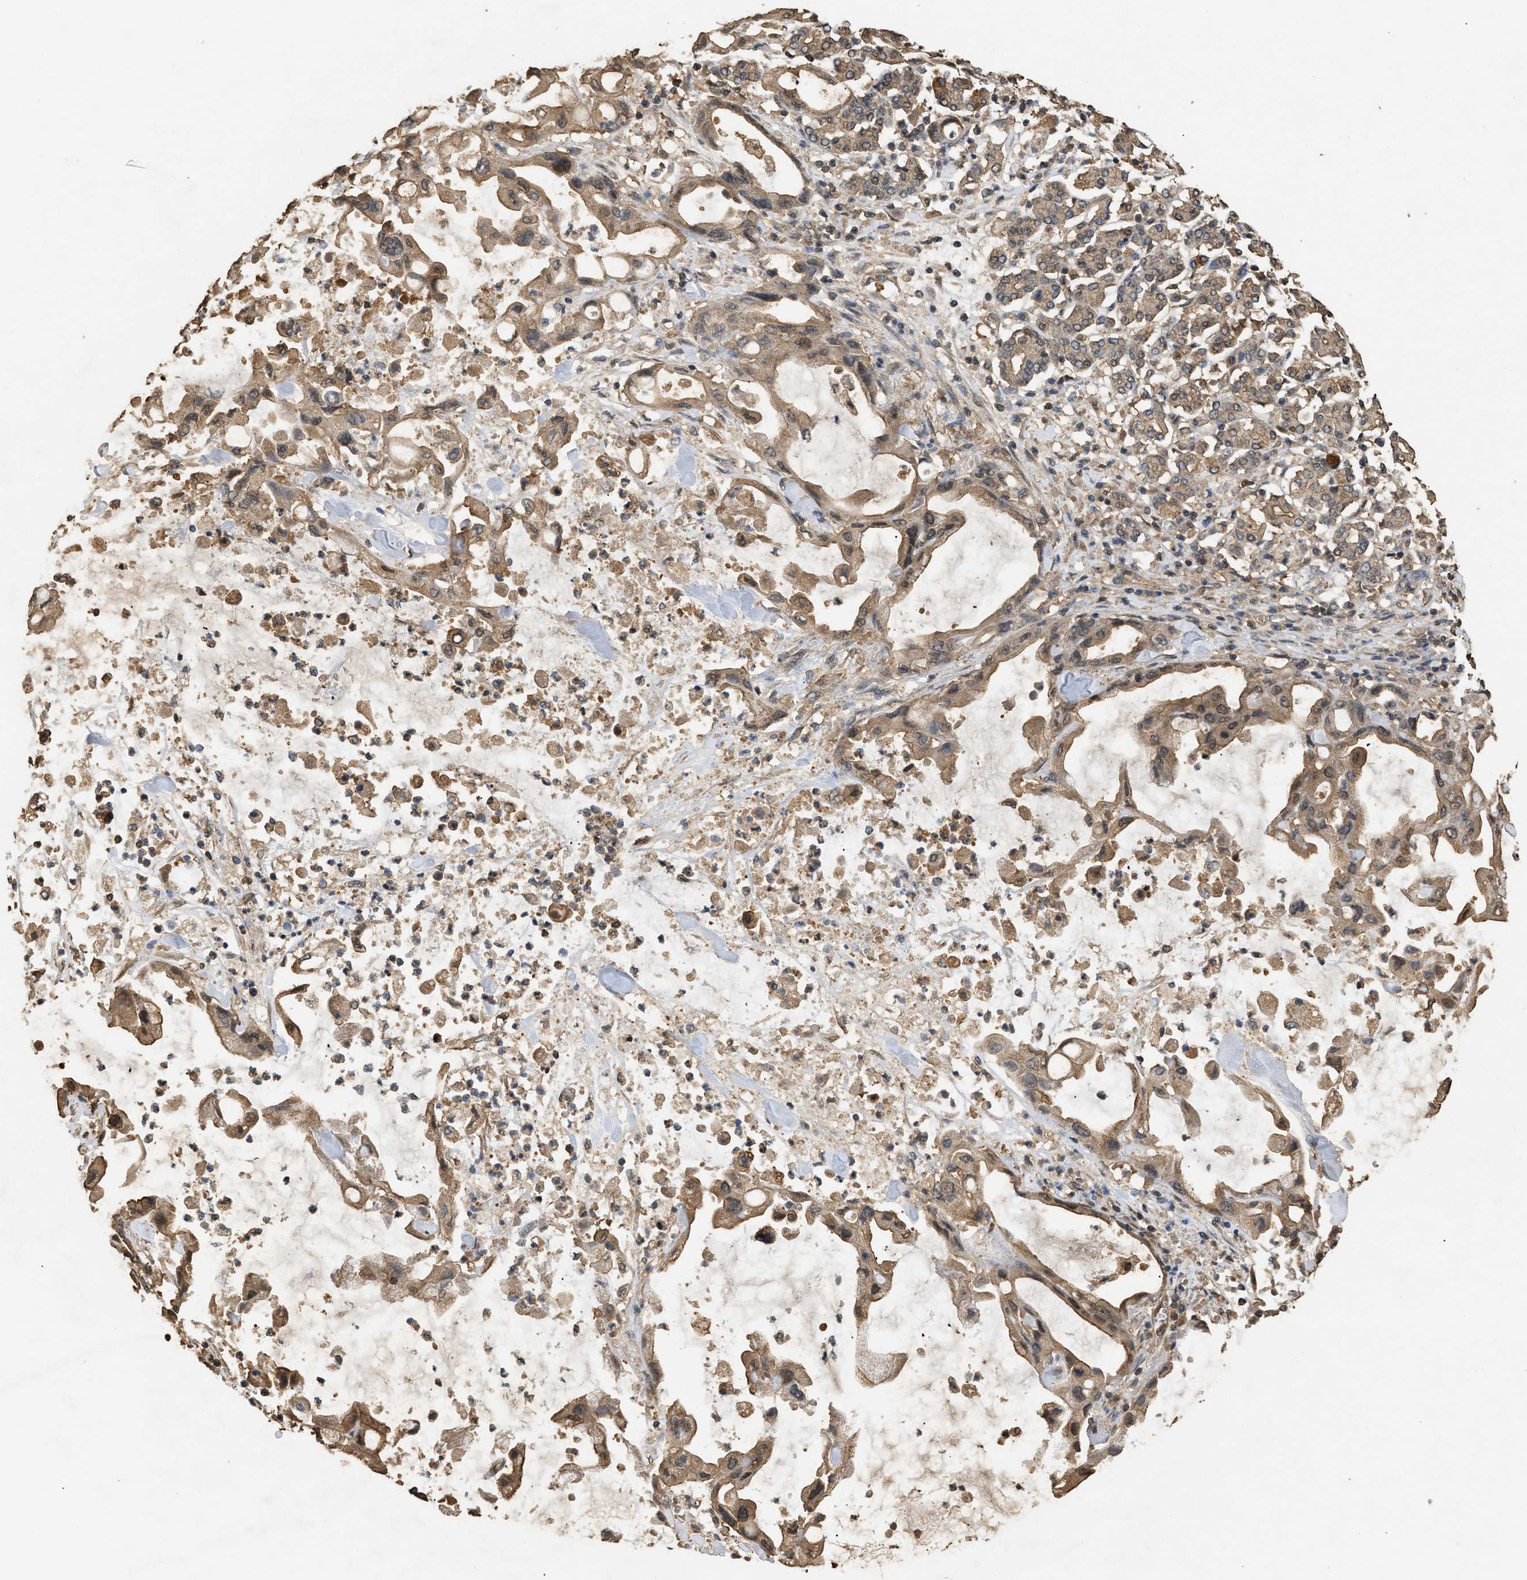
{"staining": {"intensity": "moderate", "quantity": ">75%", "location": "cytoplasmic/membranous"}, "tissue": "pancreatic cancer", "cell_type": "Tumor cells", "image_type": "cancer", "snomed": [{"axis": "morphology", "description": "Adenocarcinoma, NOS"}, {"axis": "topography", "description": "Pancreas"}], "caption": "Adenocarcinoma (pancreatic) stained for a protein reveals moderate cytoplasmic/membranous positivity in tumor cells.", "gene": "CALM1", "patient": {"sex": "female", "age": 57}}